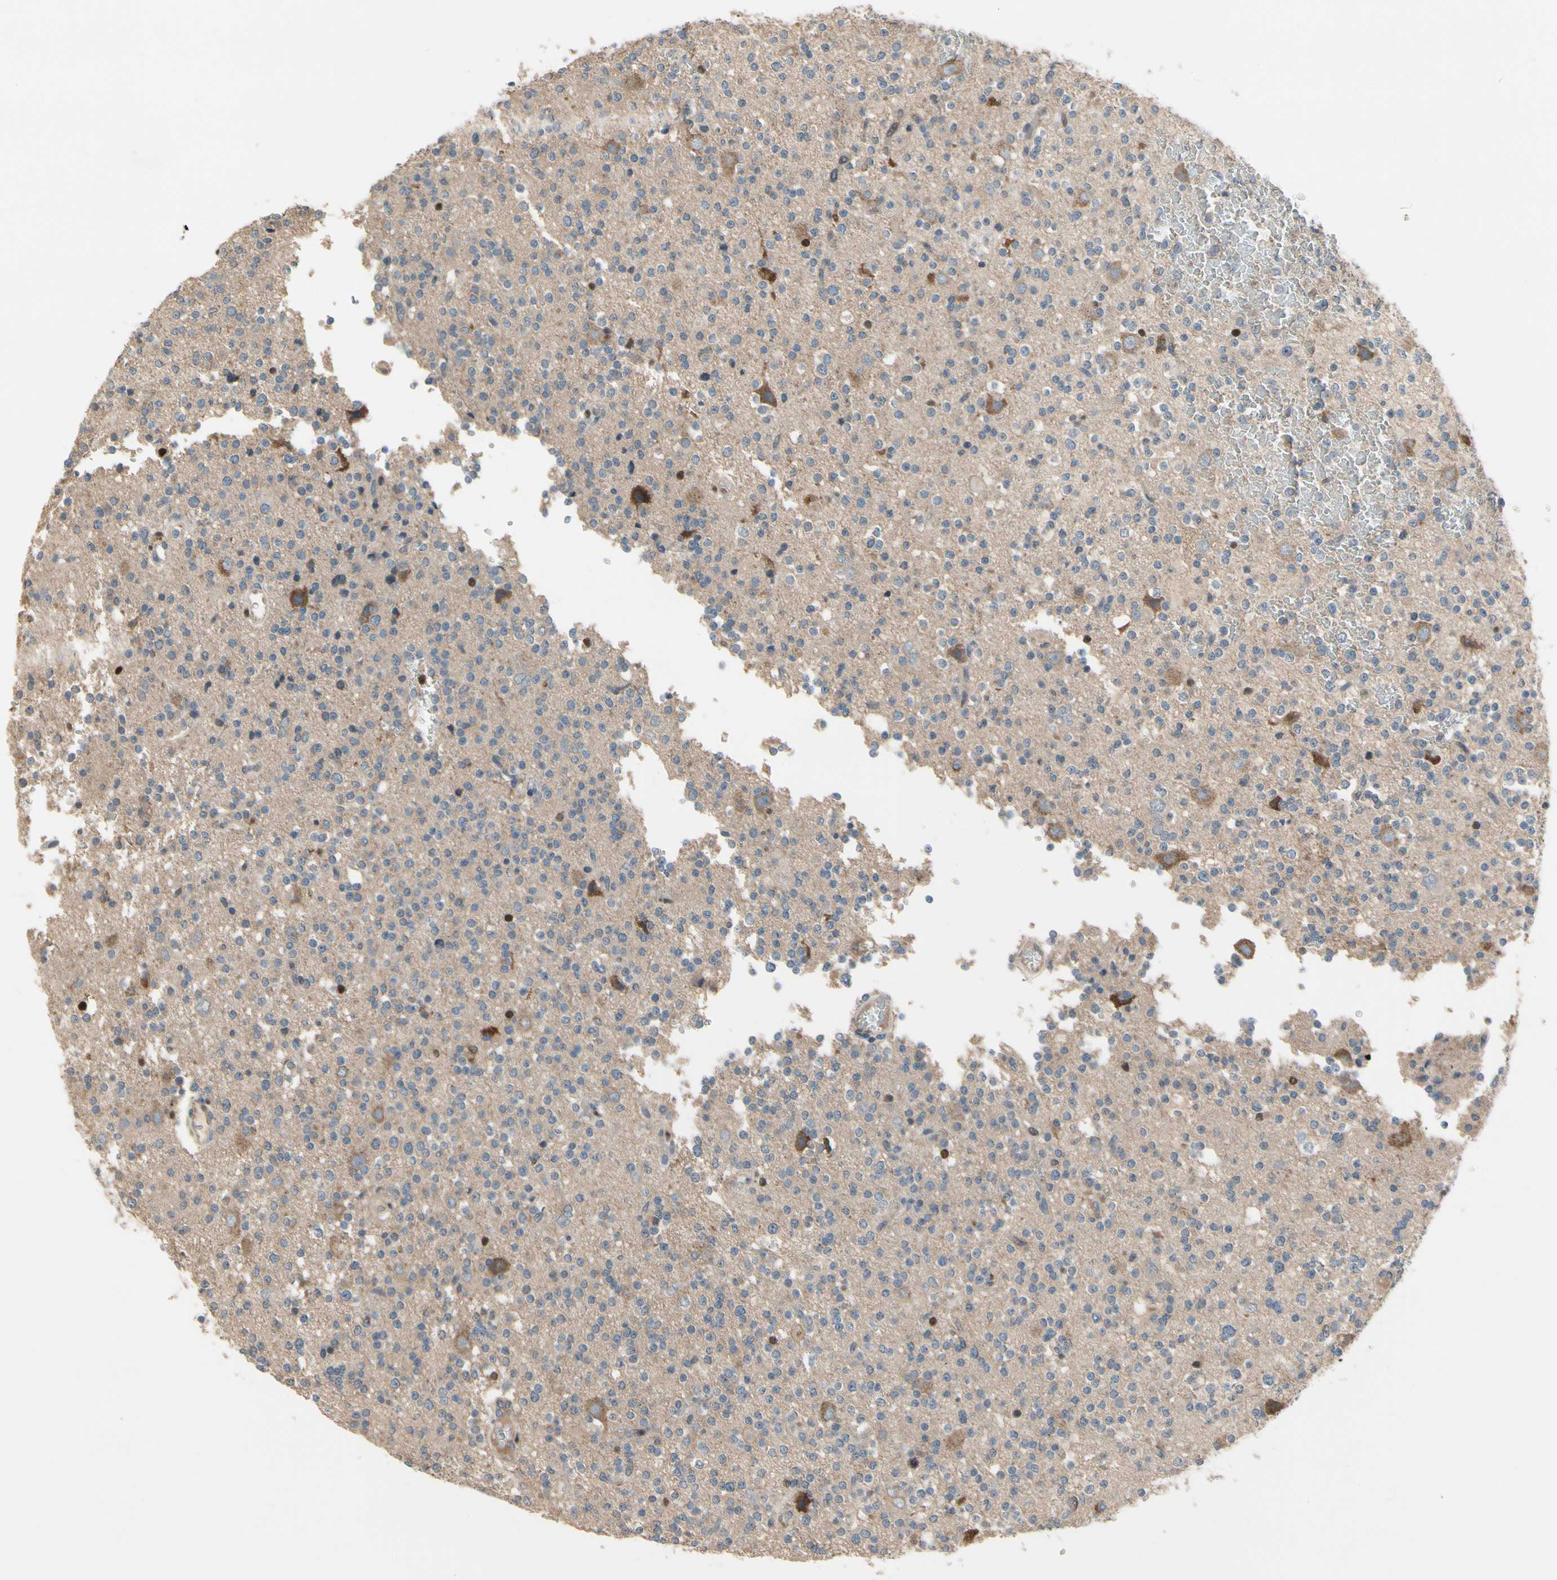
{"staining": {"intensity": "negative", "quantity": "none", "location": "none"}, "tissue": "glioma", "cell_type": "Tumor cells", "image_type": "cancer", "snomed": [{"axis": "morphology", "description": "Glioma, malignant, High grade"}, {"axis": "topography", "description": "Brain"}], "caption": "Immunohistochemistry image of glioma stained for a protein (brown), which shows no staining in tumor cells. Brightfield microscopy of immunohistochemistry (IHC) stained with DAB (brown) and hematoxylin (blue), captured at high magnification.", "gene": "CGREF1", "patient": {"sex": "male", "age": 47}}